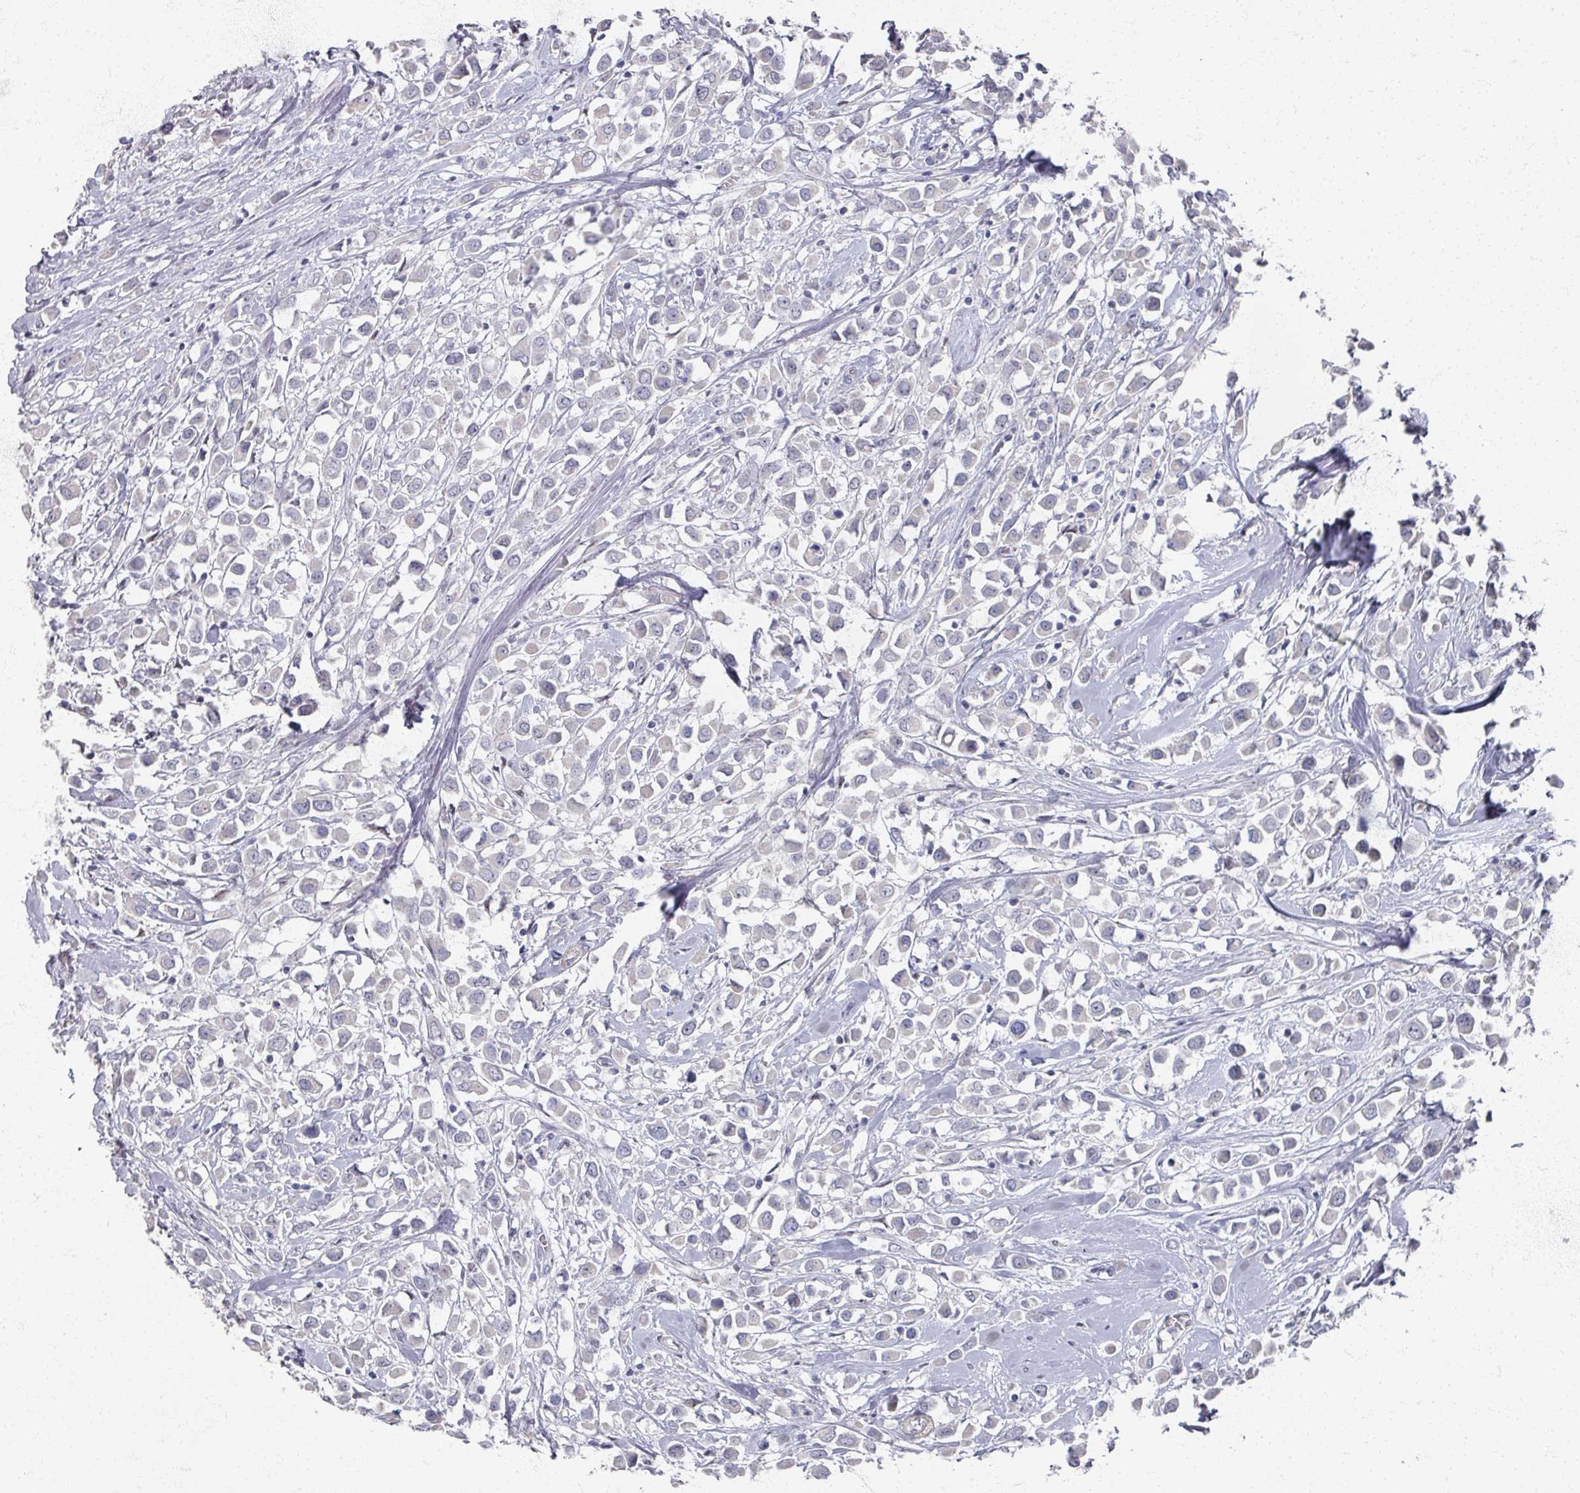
{"staining": {"intensity": "negative", "quantity": "none", "location": "none"}, "tissue": "breast cancer", "cell_type": "Tumor cells", "image_type": "cancer", "snomed": [{"axis": "morphology", "description": "Duct carcinoma"}, {"axis": "topography", "description": "Breast"}], "caption": "A micrograph of infiltrating ductal carcinoma (breast) stained for a protein reveals no brown staining in tumor cells.", "gene": "TTYH3", "patient": {"sex": "female", "age": 61}}